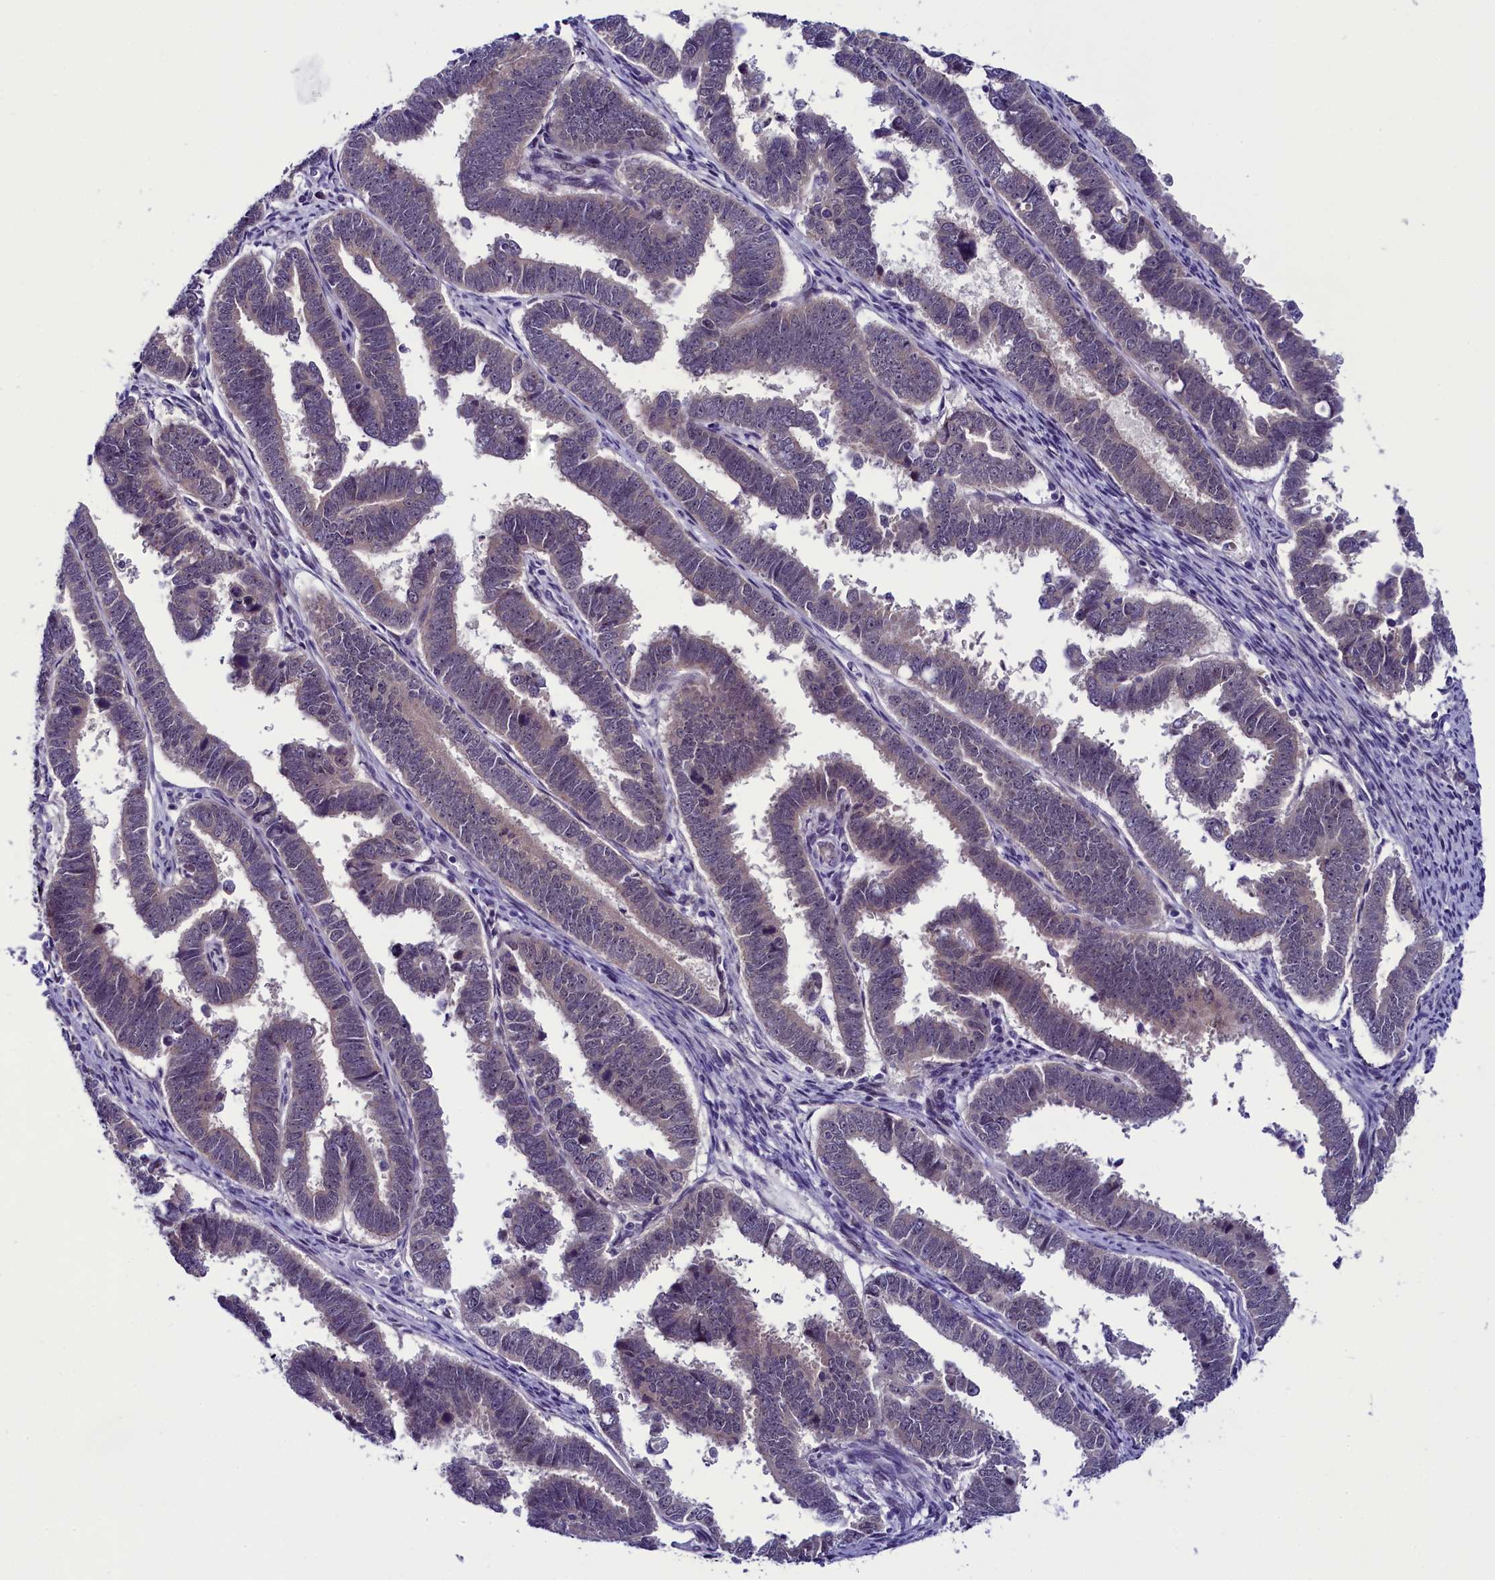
{"staining": {"intensity": "negative", "quantity": "none", "location": "none"}, "tissue": "endometrial cancer", "cell_type": "Tumor cells", "image_type": "cancer", "snomed": [{"axis": "morphology", "description": "Adenocarcinoma, NOS"}, {"axis": "topography", "description": "Endometrium"}], "caption": "Immunohistochemistry (IHC) photomicrograph of neoplastic tissue: endometrial cancer (adenocarcinoma) stained with DAB (3,3'-diaminobenzidine) reveals no significant protein expression in tumor cells.", "gene": "CCDC106", "patient": {"sex": "female", "age": 75}}